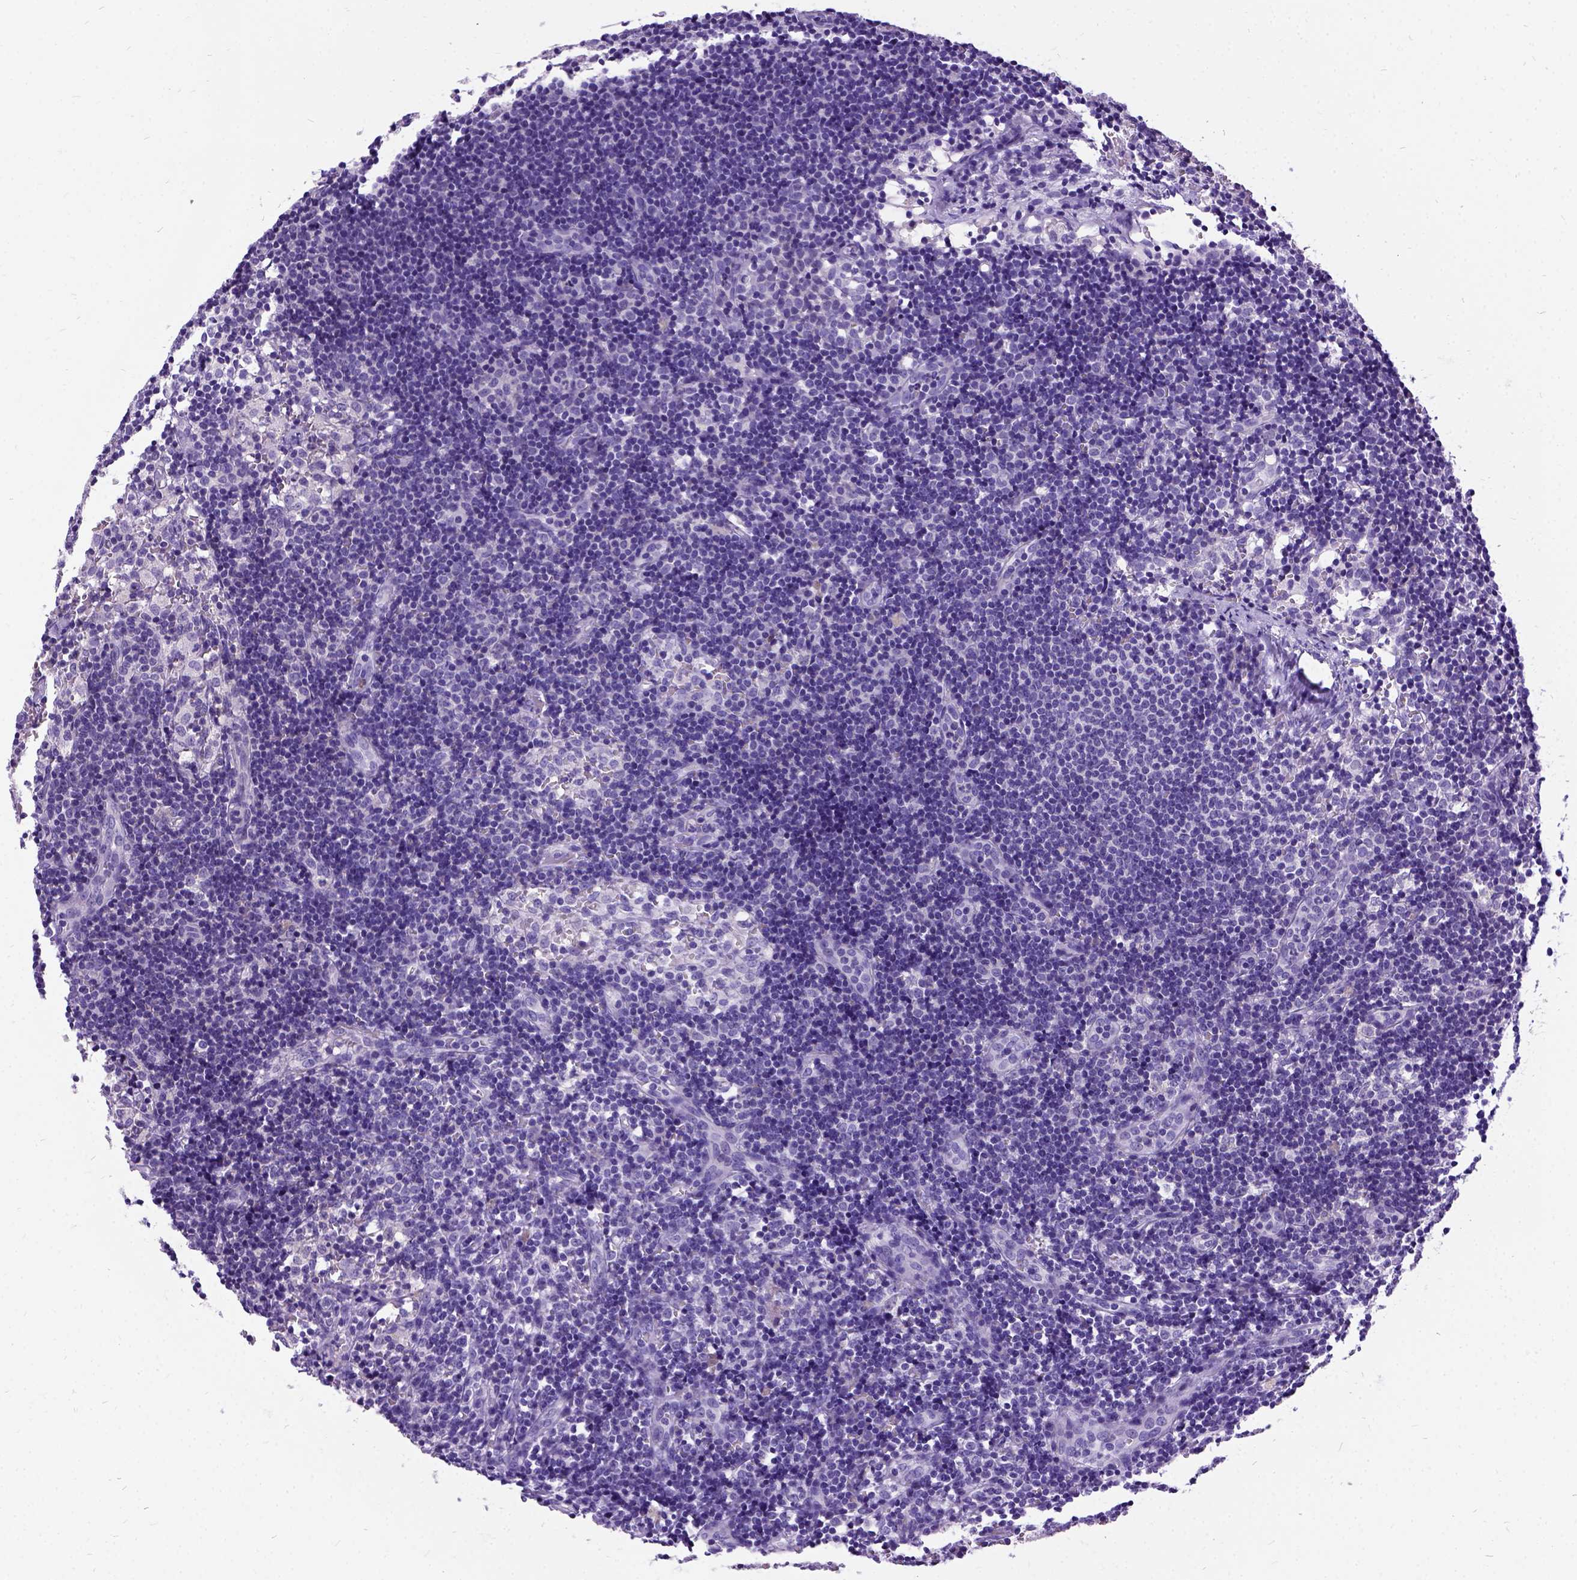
{"staining": {"intensity": "negative", "quantity": "none", "location": "none"}, "tissue": "lymph node", "cell_type": "Germinal center cells", "image_type": "normal", "snomed": [{"axis": "morphology", "description": "Normal tissue, NOS"}, {"axis": "topography", "description": "Lymph node"}], "caption": "A high-resolution micrograph shows immunohistochemistry staining of normal lymph node, which demonstrates no significant expression in germinal center cells. Nuclei are stained in blue.", "gene": "ENSG00000254979", "patient": {"sex": "female", "age": 41}}